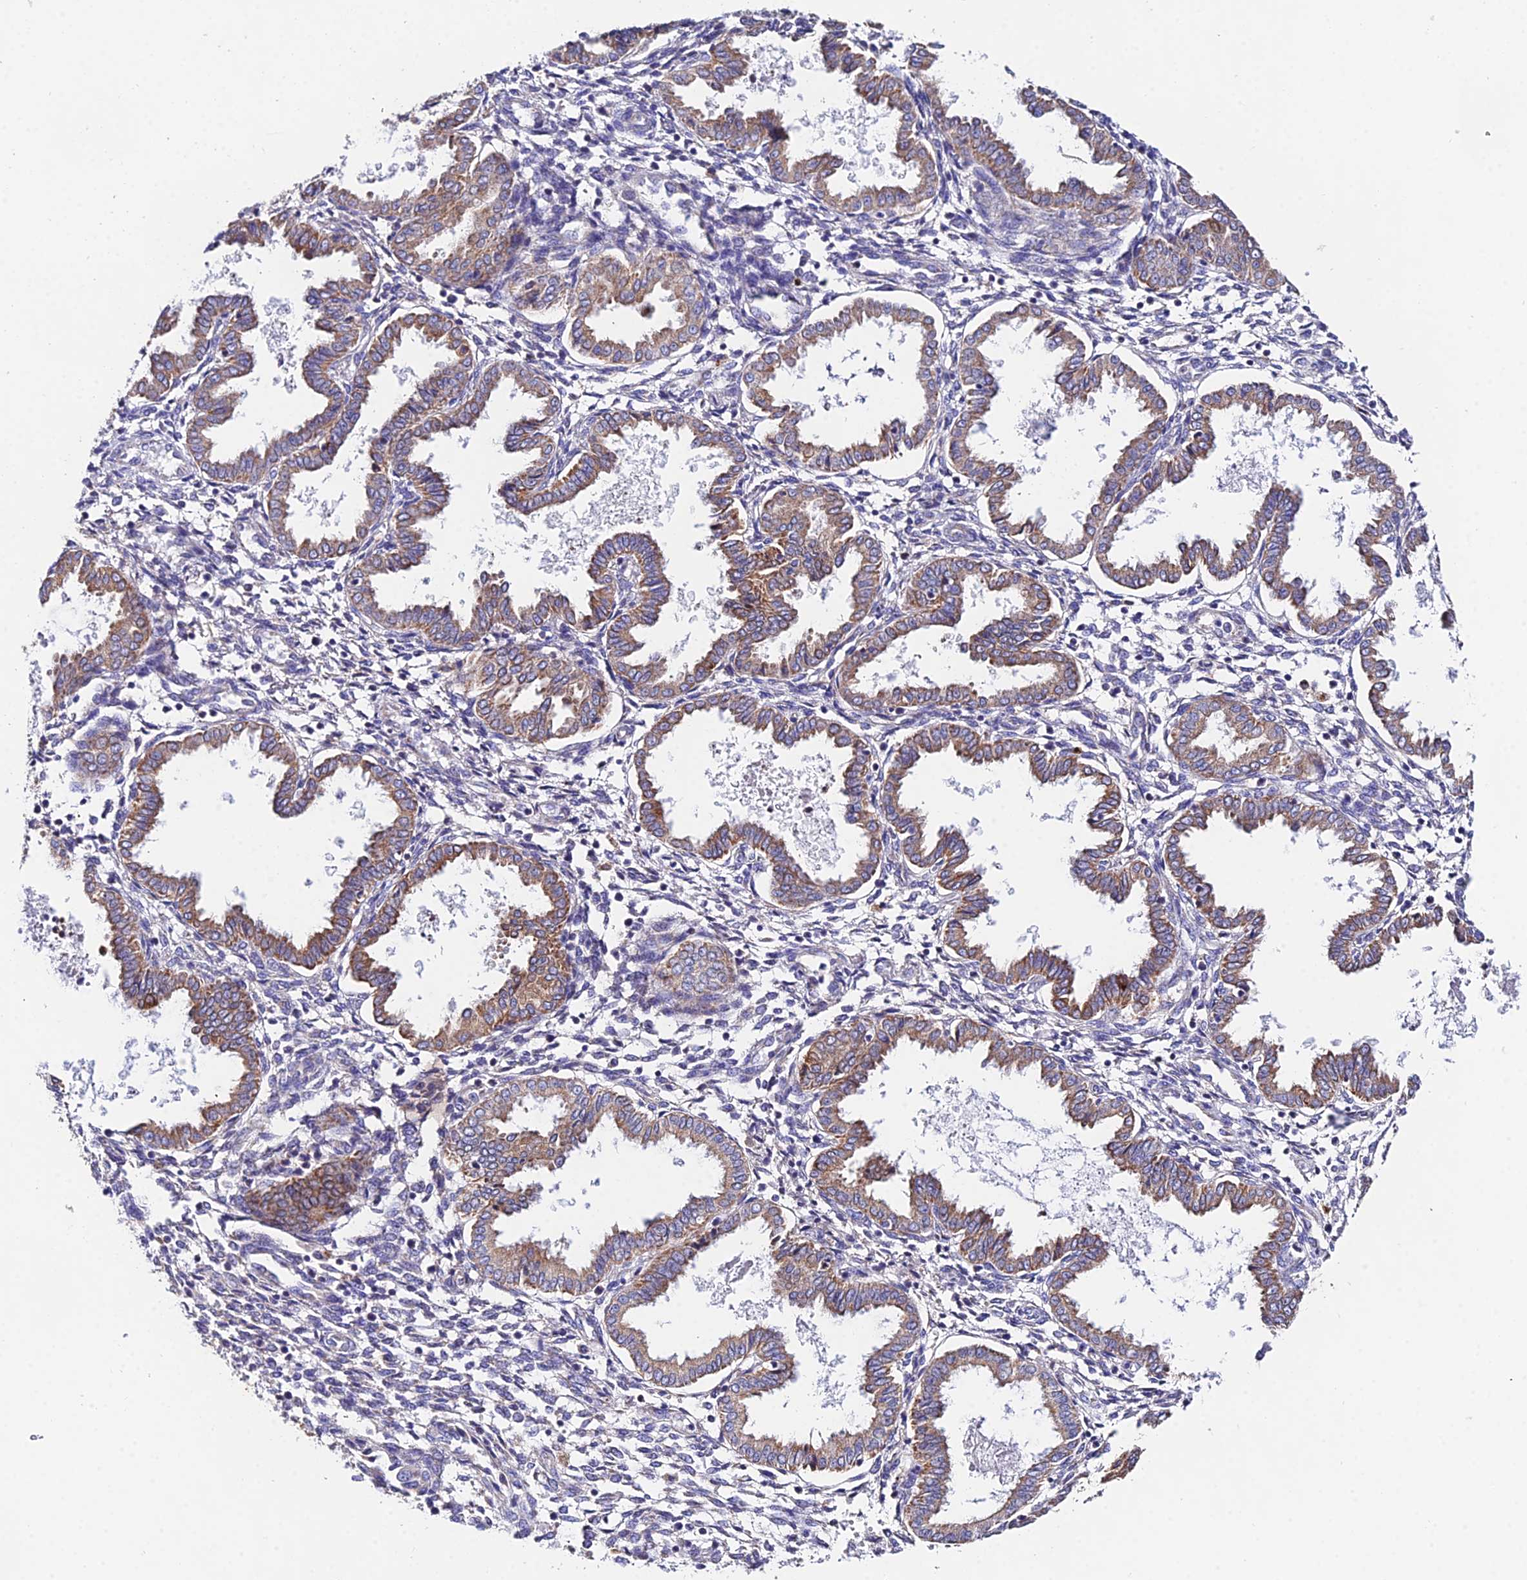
{"staining": {"intensity": "negative", "quantity": "none", "location": "none"}, "tissue": "endometrium", "cell_type": "Cells in endometrial stroma", "image_type": "normal", "snomed": [{"axis": "morphology", "description": "Normal tissue, NOS"}, {"axis": "topography", "description": "Endometrium"}], "caption": "Endometrium stained for a protein using immunohistochemistry (IHC) reveals no positivity cells in endometrial stroma.", "gene": "PPP2R2A", "patient": {"sex": "female", "age": 33}}